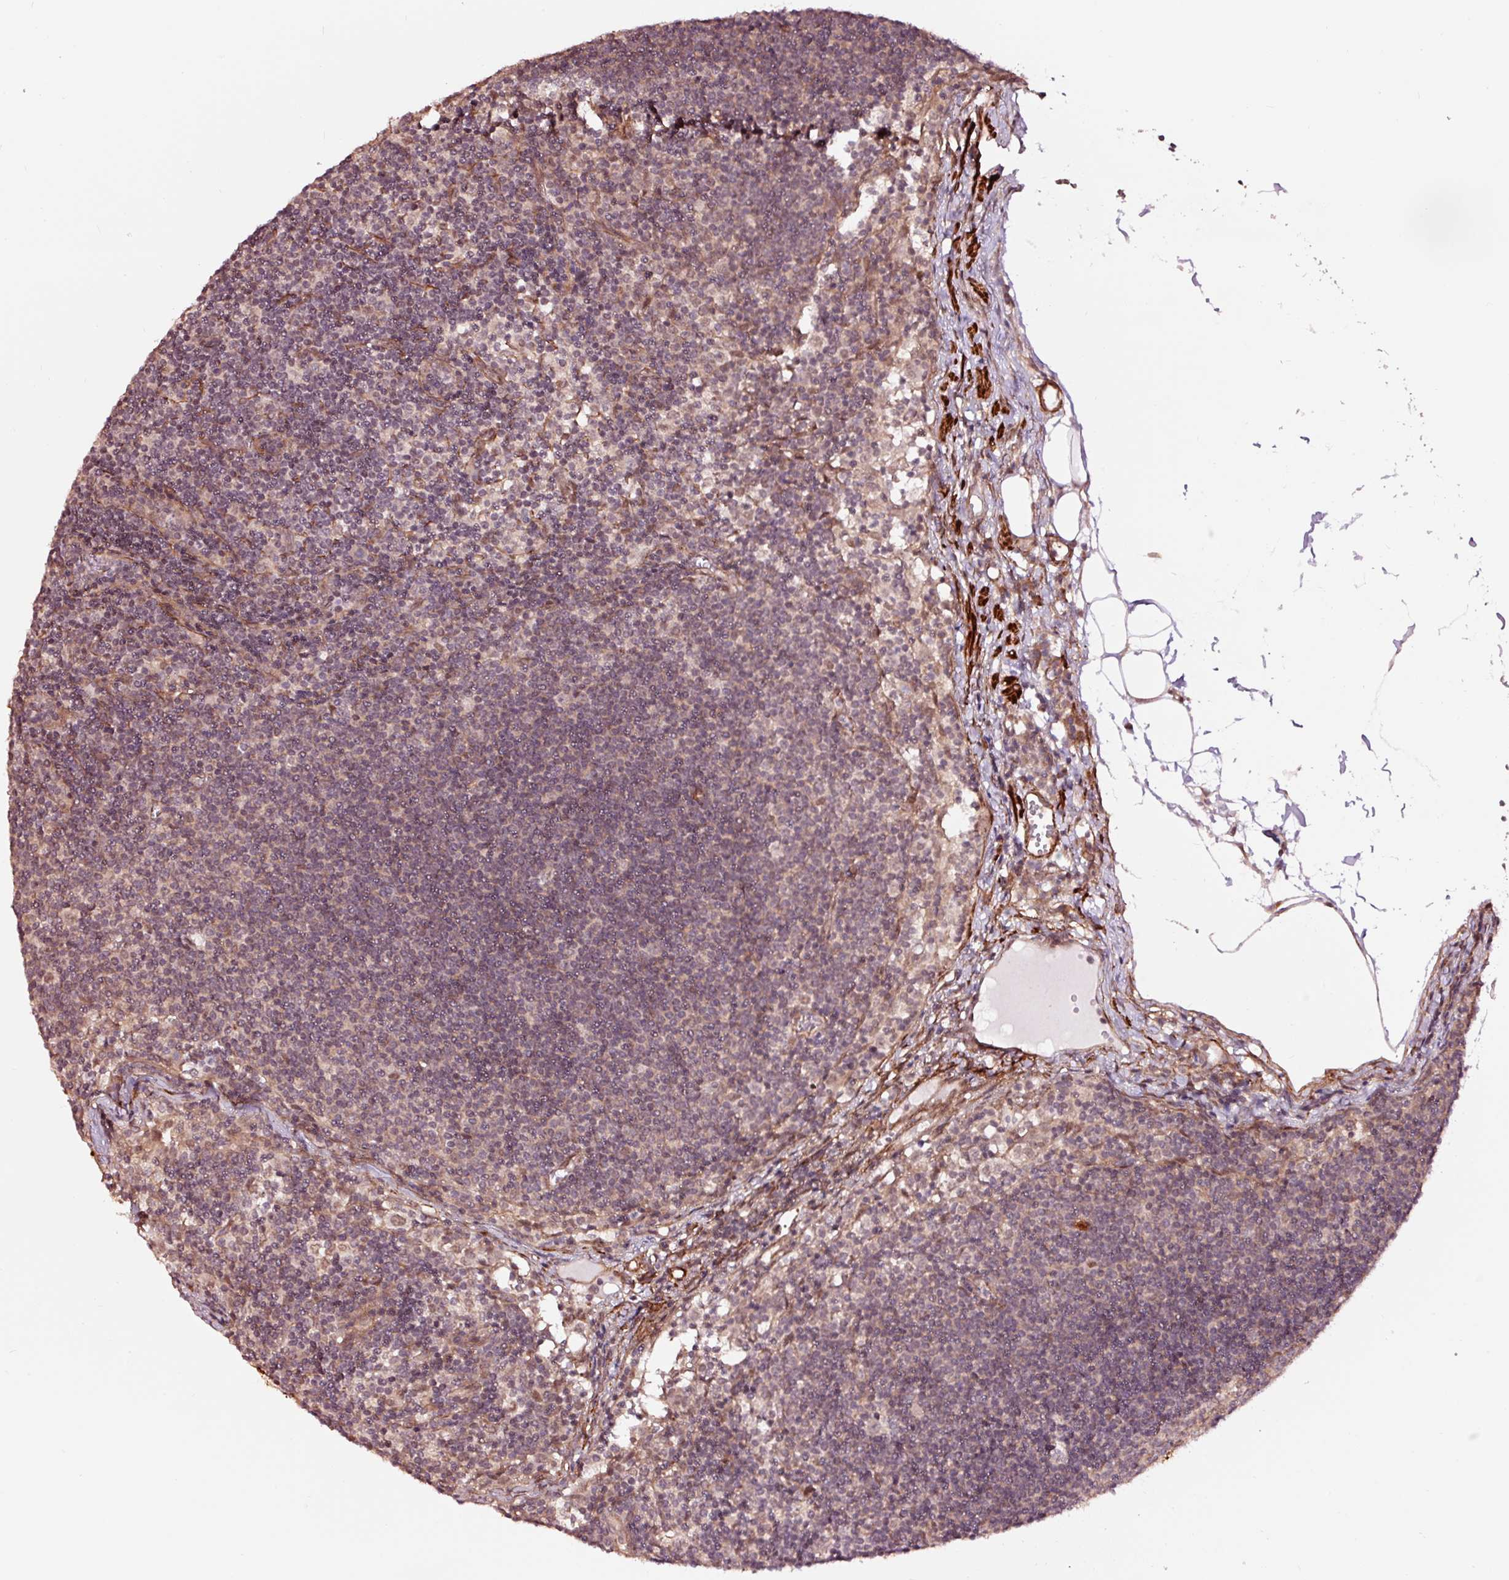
{"staining": {"intensity": "negative", "quantity": "none", "location": "none"}, "tissue": "lymph node", "cell_type": "Non-germinal center cells", "image_type": "normal", "snomed": [{"axis": "morphology", "description": "Normal tissue, NOS"}, {"axis": "topography", "description": "Lymph node"}], "caption": "This is an IHC photomicrograph of benign lymph node. There is no positivity in non-germinal center cells.", "gene": "TPM1", "patient": {"sex": "female", "age": 29}}